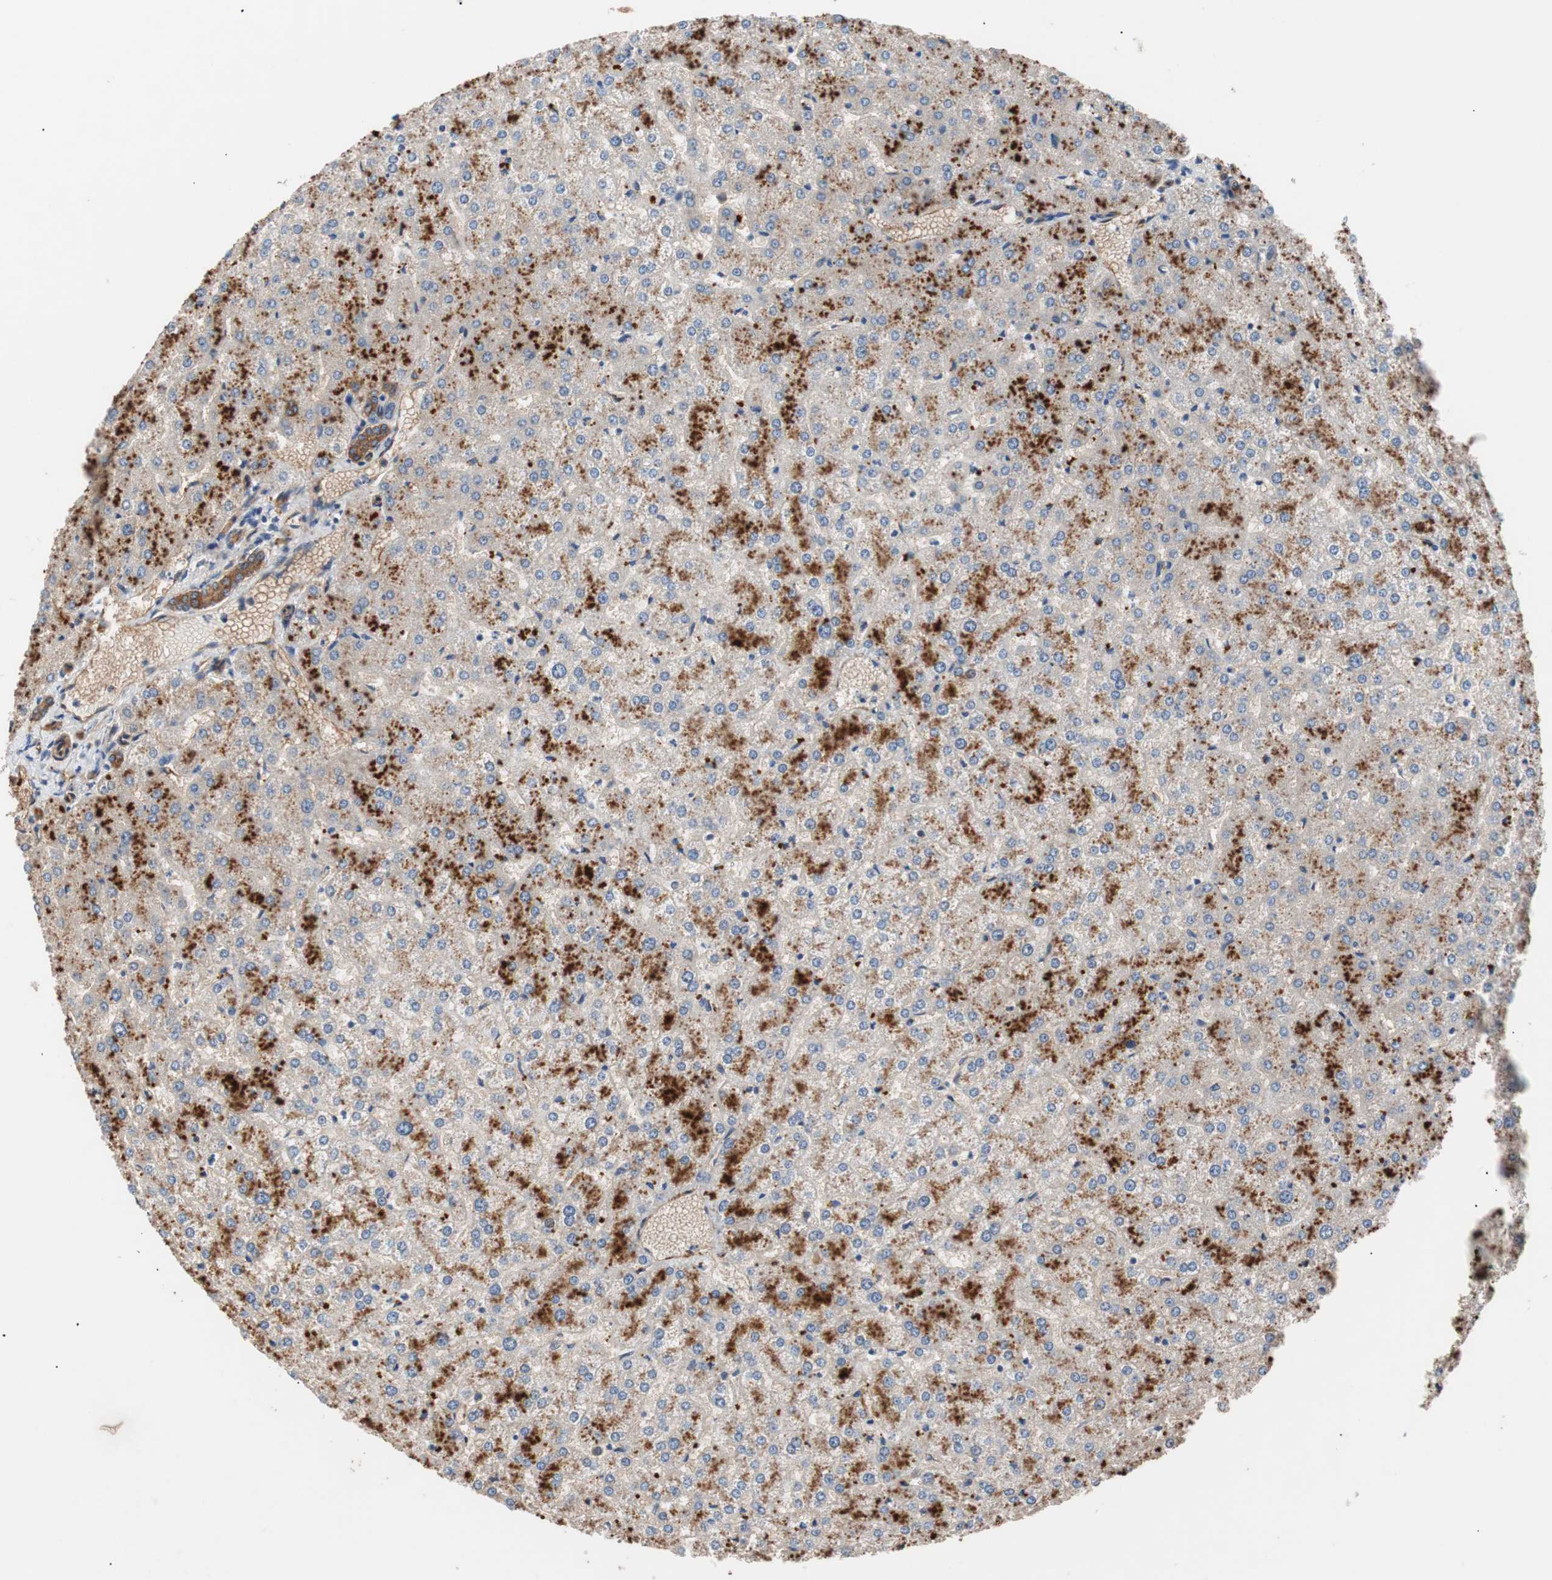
{"staining": {"intensity": "strong", "quantity": ">75%", "location": "cytoplasmic/membranous"}, "tissue": "liver", "cell_type": "Cholangiocytes", "image_type": "normal", "snomed": [{"axis": "morphology", "description": "Normal tissue, NOS"}, {"axis": "topography", "description": "Liver"}], "caption": "Liver stained with a brown dye exhibits strong cytoplasmic/membranous positive expression in about >75% of cholangiocytes.", "gene": "SPINT1", "patient": {"sex": "female", "age": 32}}